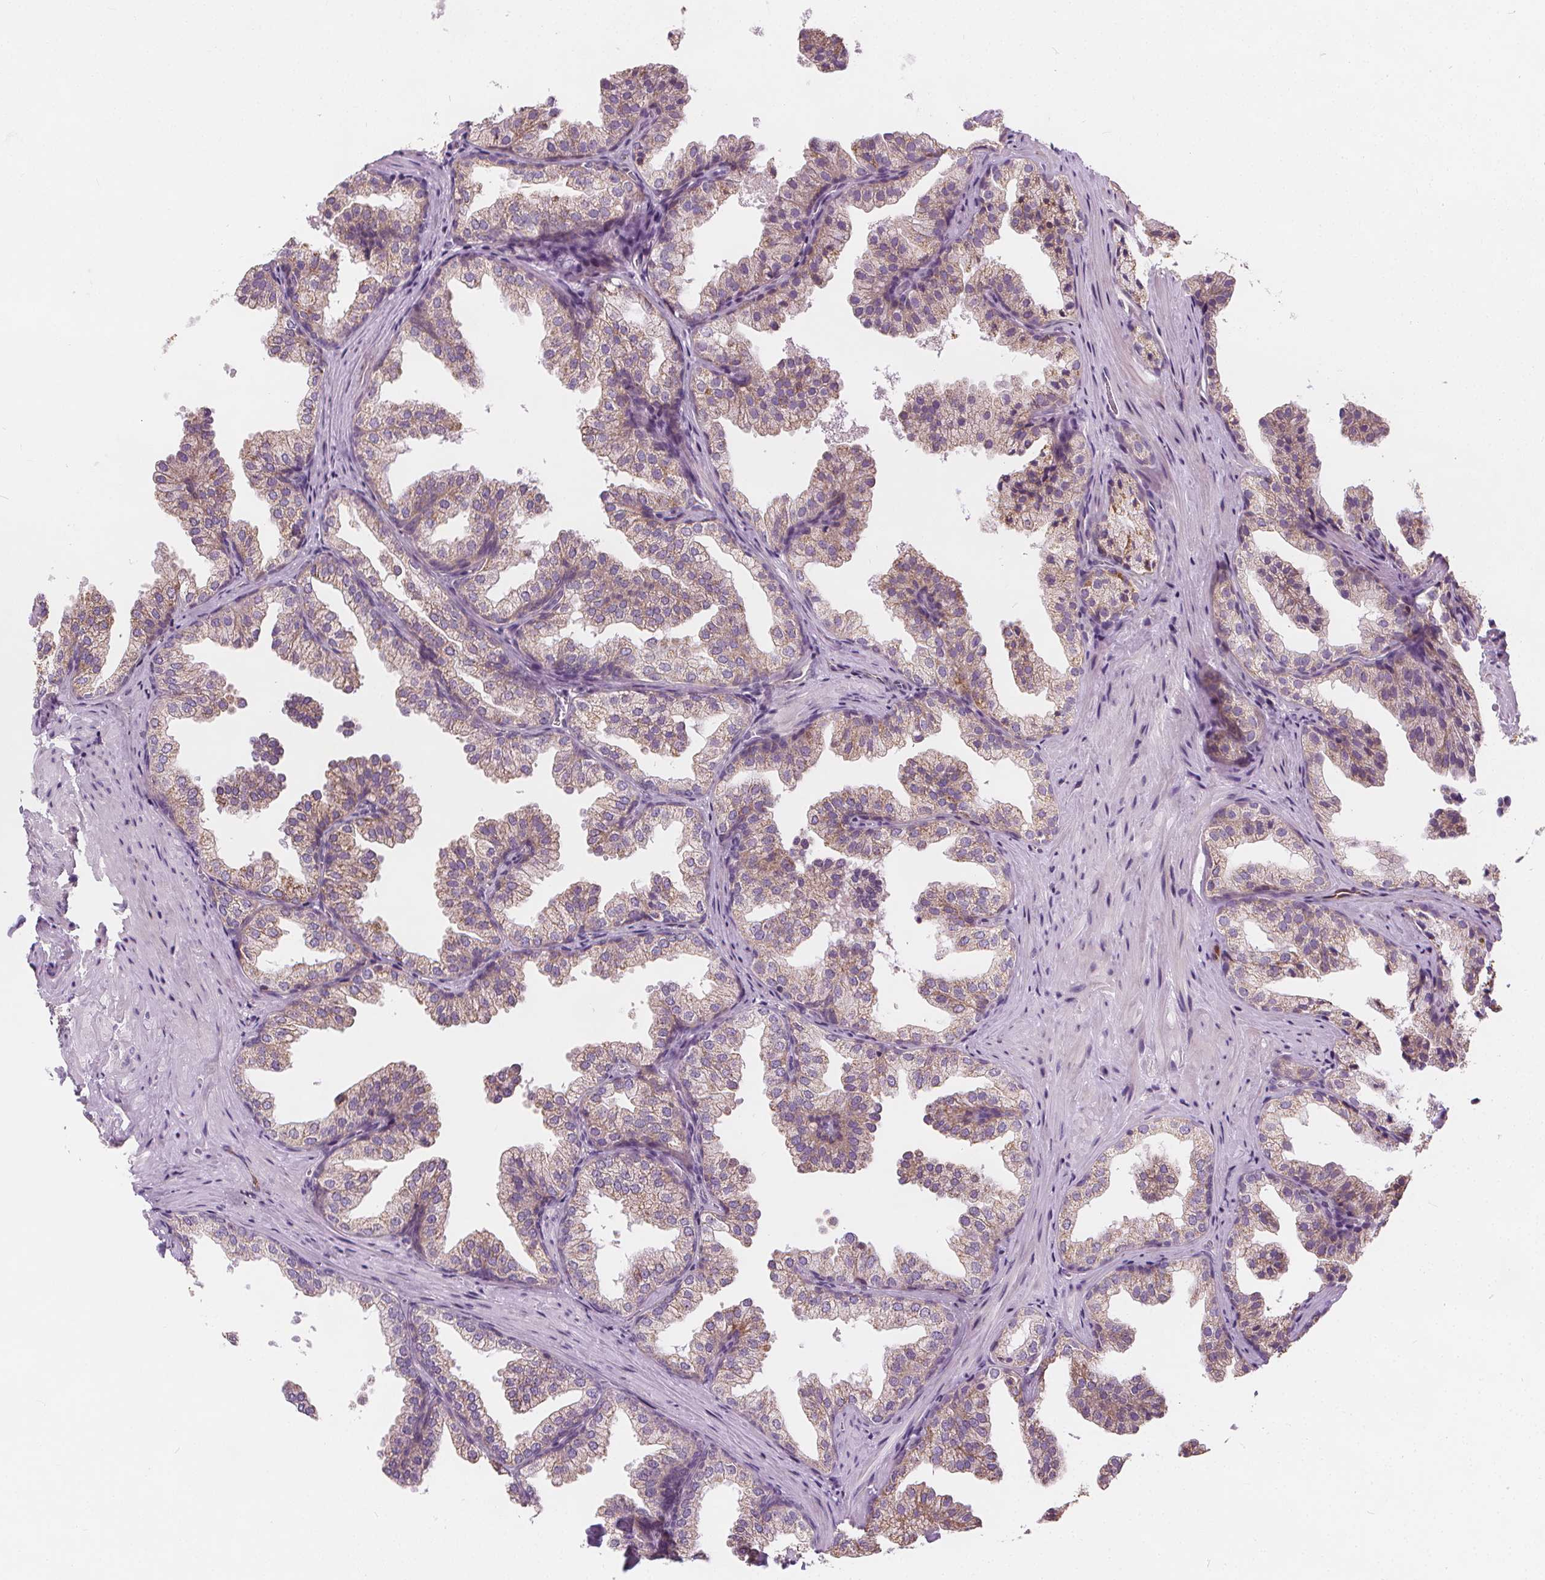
{"staining": {"intensity": "weak", "quantity": "25%-75%", "location": "cytoplasmic/membranous"}, "tissue": "prostate", "cell_type": "Glandular cells", "image_type": "normal", "snomed": [{"axis": "morphology", "description": "Normal tissue, NOS"}, {"axis": "topography", "description": "Prostate"}], "caption": "The photomicrograph reveals immunohistochemical staining of normal prostate. There is weak cytoplasmic/membranous positivity is present in approximately 25%-75% of glandular cells. Using DAB (3,3'-diaminobenzidine) (brown) and hematoxylin (blue) stains, captured at high magnification using brightfield microscopy.", "gene": "RAB20", "patient": {"sex": "male", "age": 37}}